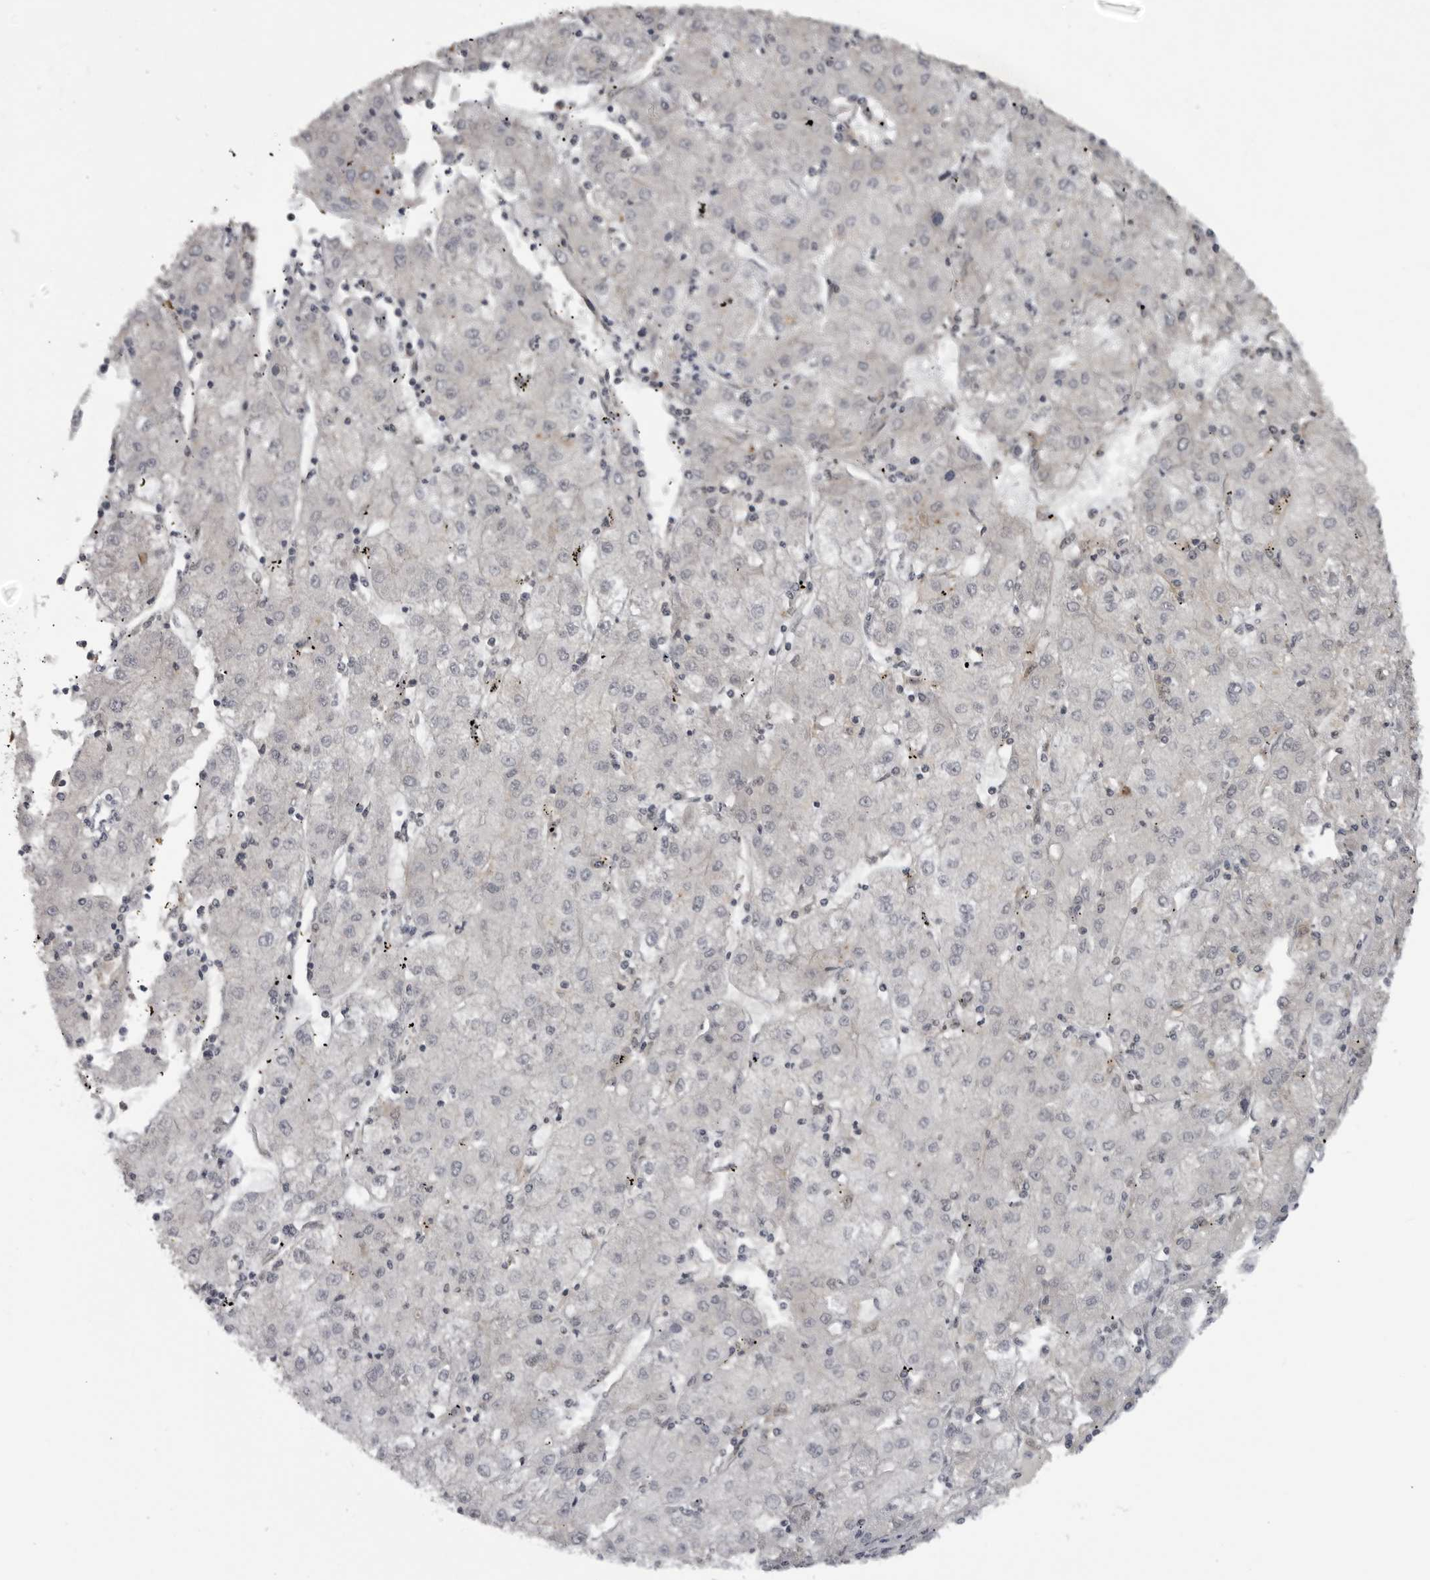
{"staining": {"intensity": "negative", "quantity": "none", "location": "none"}, "tissue": "liver cancer", "cell_type": "Tumor cells", "image_type": "cancer", "snomed": [{"axis": "morphology", "description": "Carcinoma, Hepatocellular, NOS"}, {"axis": "topography", "description": "Liver"}], "caption": "An image of human liver hepatocellular carcinoma is negative for staining in tumor cells.", "gene": "C8orf58", "patient": {"sex": "male", "age": 72}}